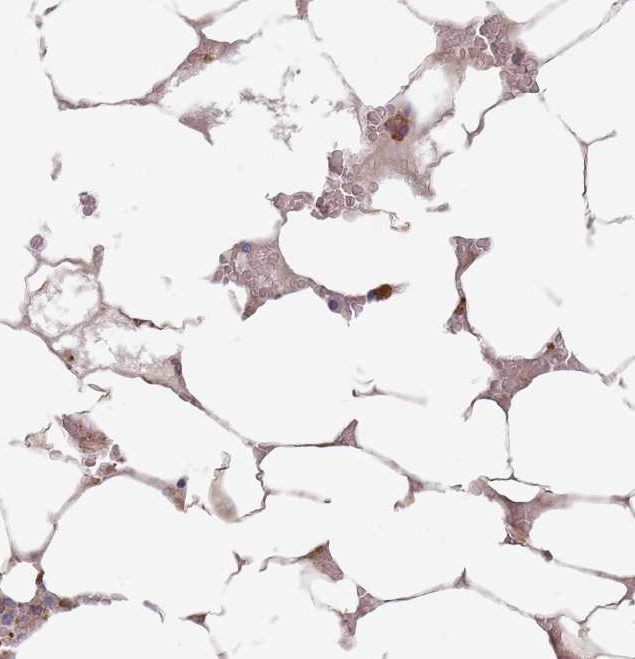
{"staining": {"intensity": "moderate", "quantity": "<25%", "location": "cytoplasmic/membranous"}, "tissue": "bone marrow", "cell_type": "Hematopoietic cells", "image_type": "normal", "snomed": [{"axis": "morphology", "description": "Normal tissue, NOS"}, {"axis": "topography", "description": "Bone marrow"}], "caption": "Hematopoietic cells reveal low levels of moderate cytoplasmic/membranous expression in about <25% of cells in benign human bone marrow. The staining is performed using DAB (3,3'-diaminobenzidine) brown chromogen to label protein expression. The nuclei are counter-stained blue using hematoxylin.", "gene": "DCUN1D3", "patient": {"sex": "male", "age": 70}}